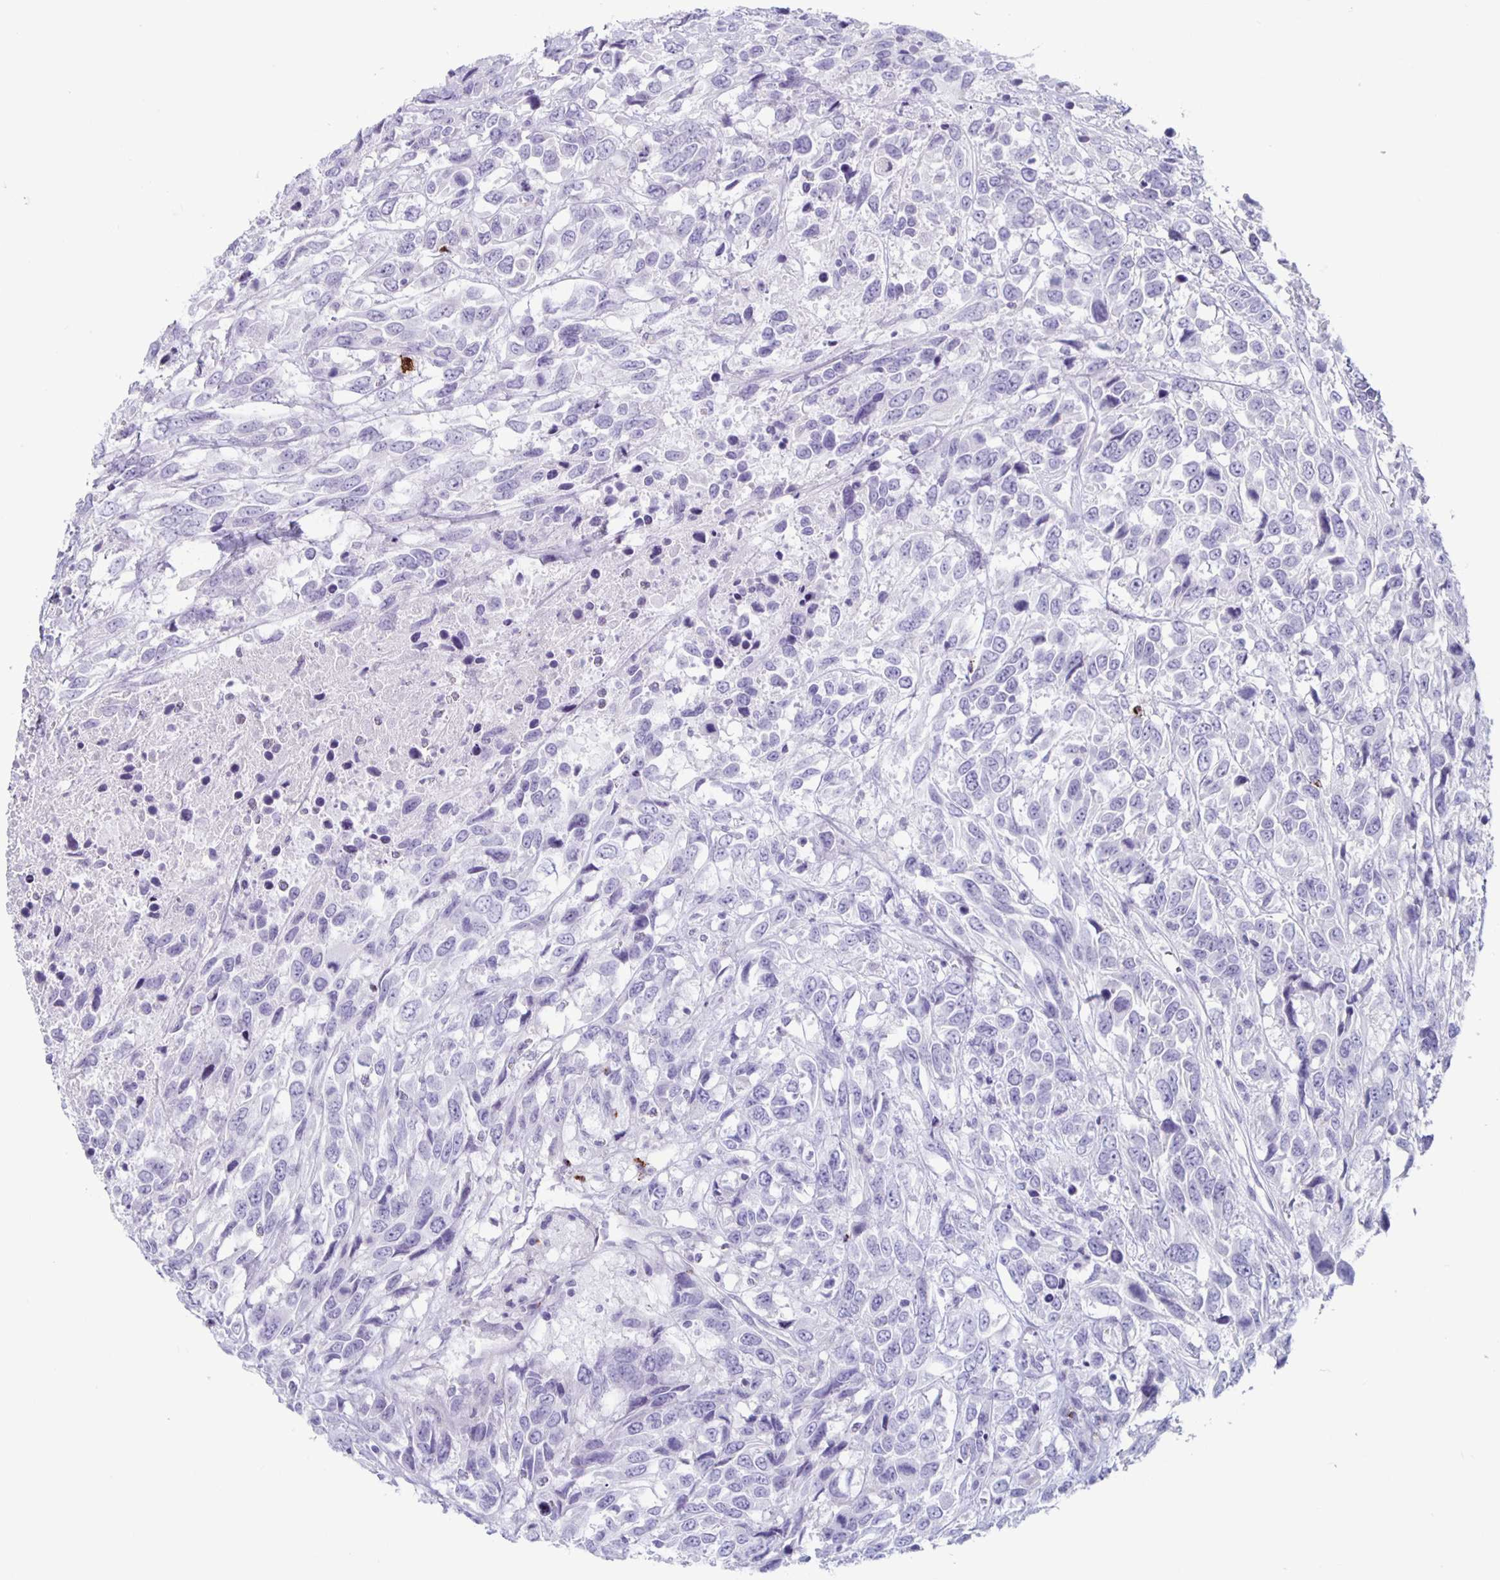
{"staining": {"intensity": "negative", "quantity": "none", "location": "none"}, "tissue": "urothelial cancer", "cell_type": "Tumor cells", "image_type": "cancer", "snomed": [{"axis": "morphology", "description": "Urothelial carcinoma, High grade"}, {"axis": "topography", "description": "Urinary bladder"}], "caption": "The photomicrograph displays no staining of tumor cells in urothelial cancer.", "gene": "GZMK", "patient": {"sex": "female", "age": 70}}